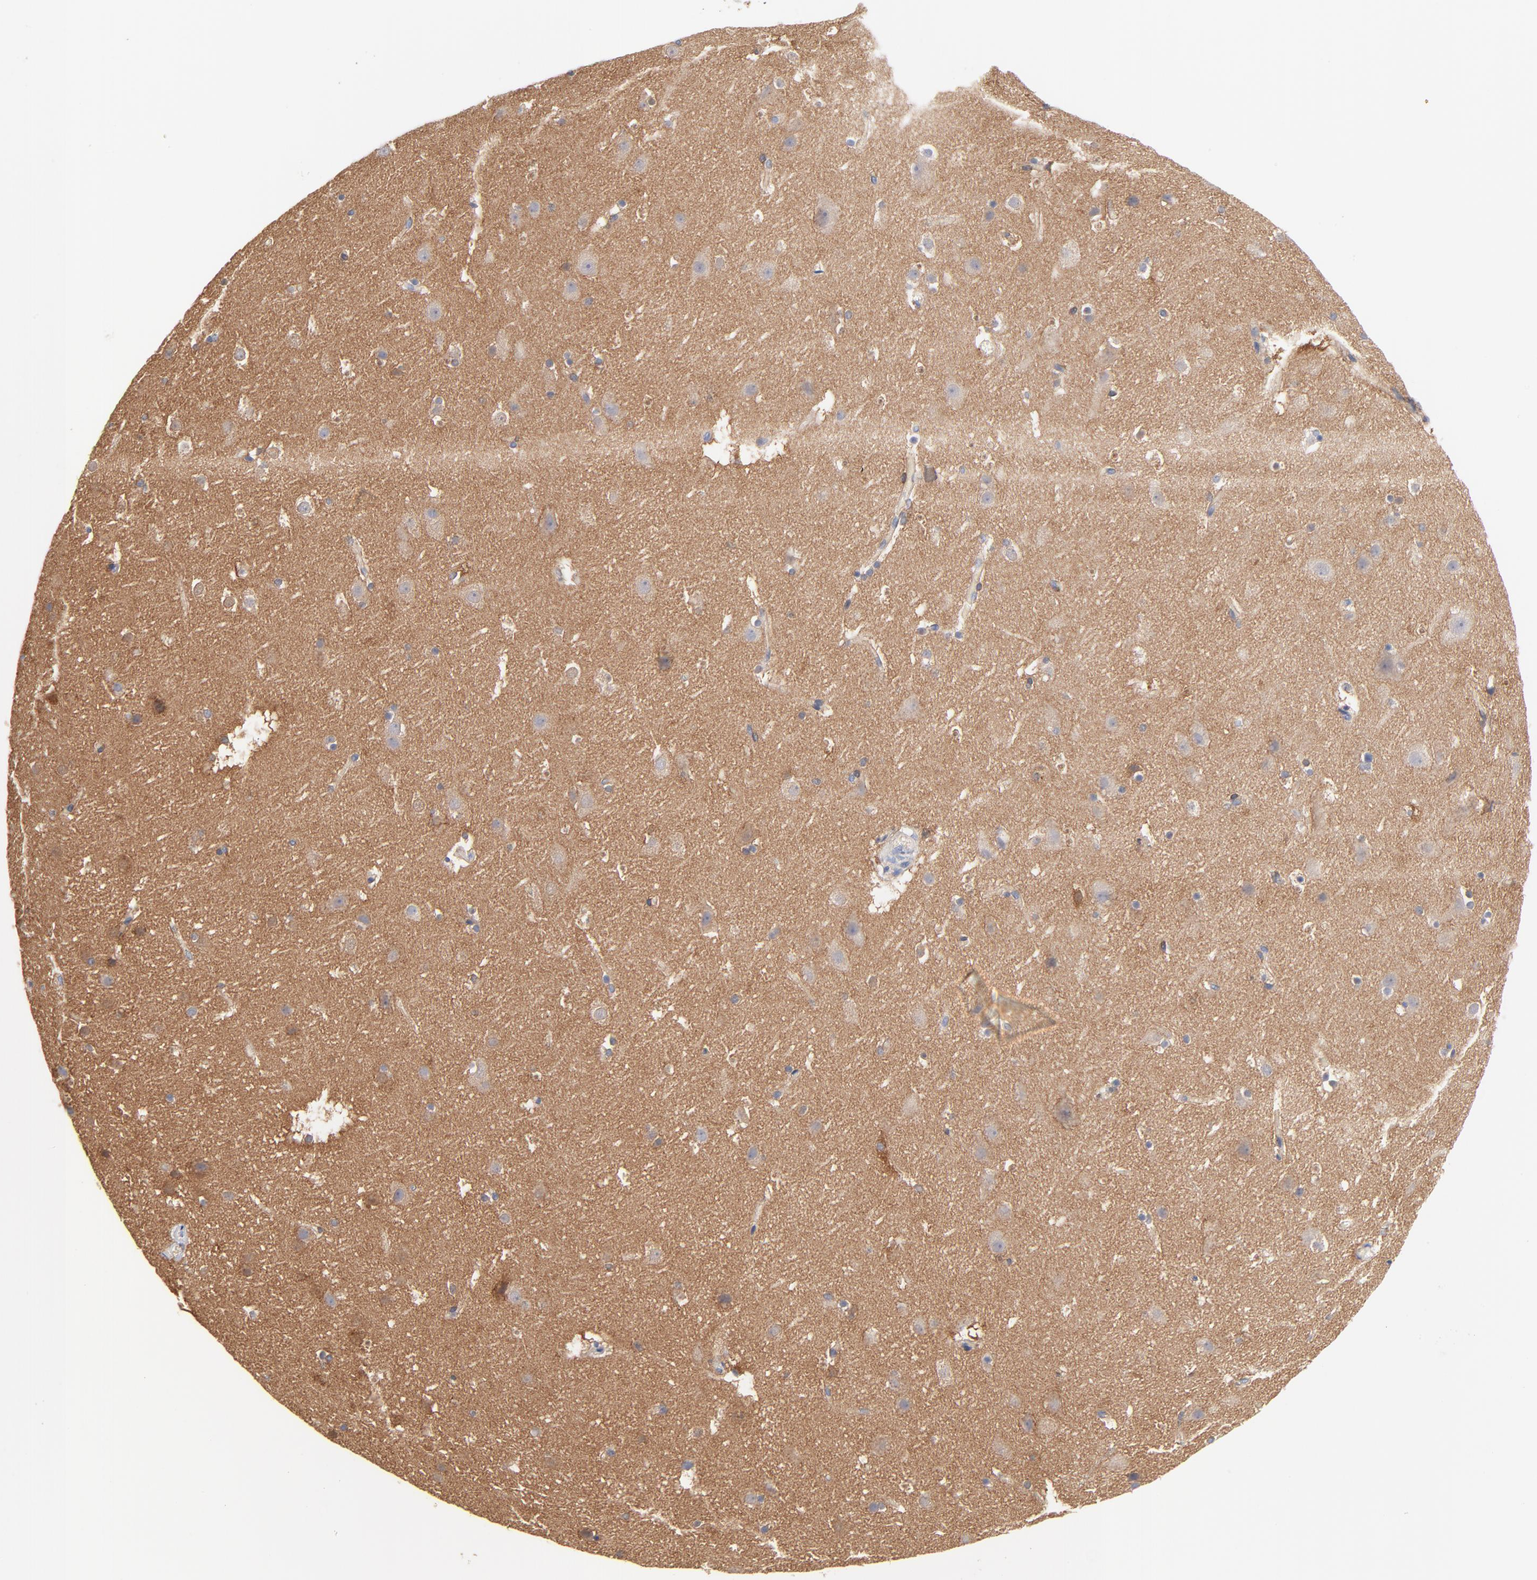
{"staining": {"intensity": "negative", "quantity": "none", "location": "none"}, "tissue": "cerebral cortex", "cell_type": "Endothelial cells", "image_type": "normal", "snomed": [{"axis": "morphology", "description": "Normal tissue, NOS"}, {"axis": "topography", "description": "Cerebral cortex"}], "caption": "An immunohistochemistry histopathology image of normal cerebral cortex is shown. There is no staining in endothelial cells of cerebral cortex.", "gene": "SEPTIN11", "patient": {"sex": "male", "age": 45}}